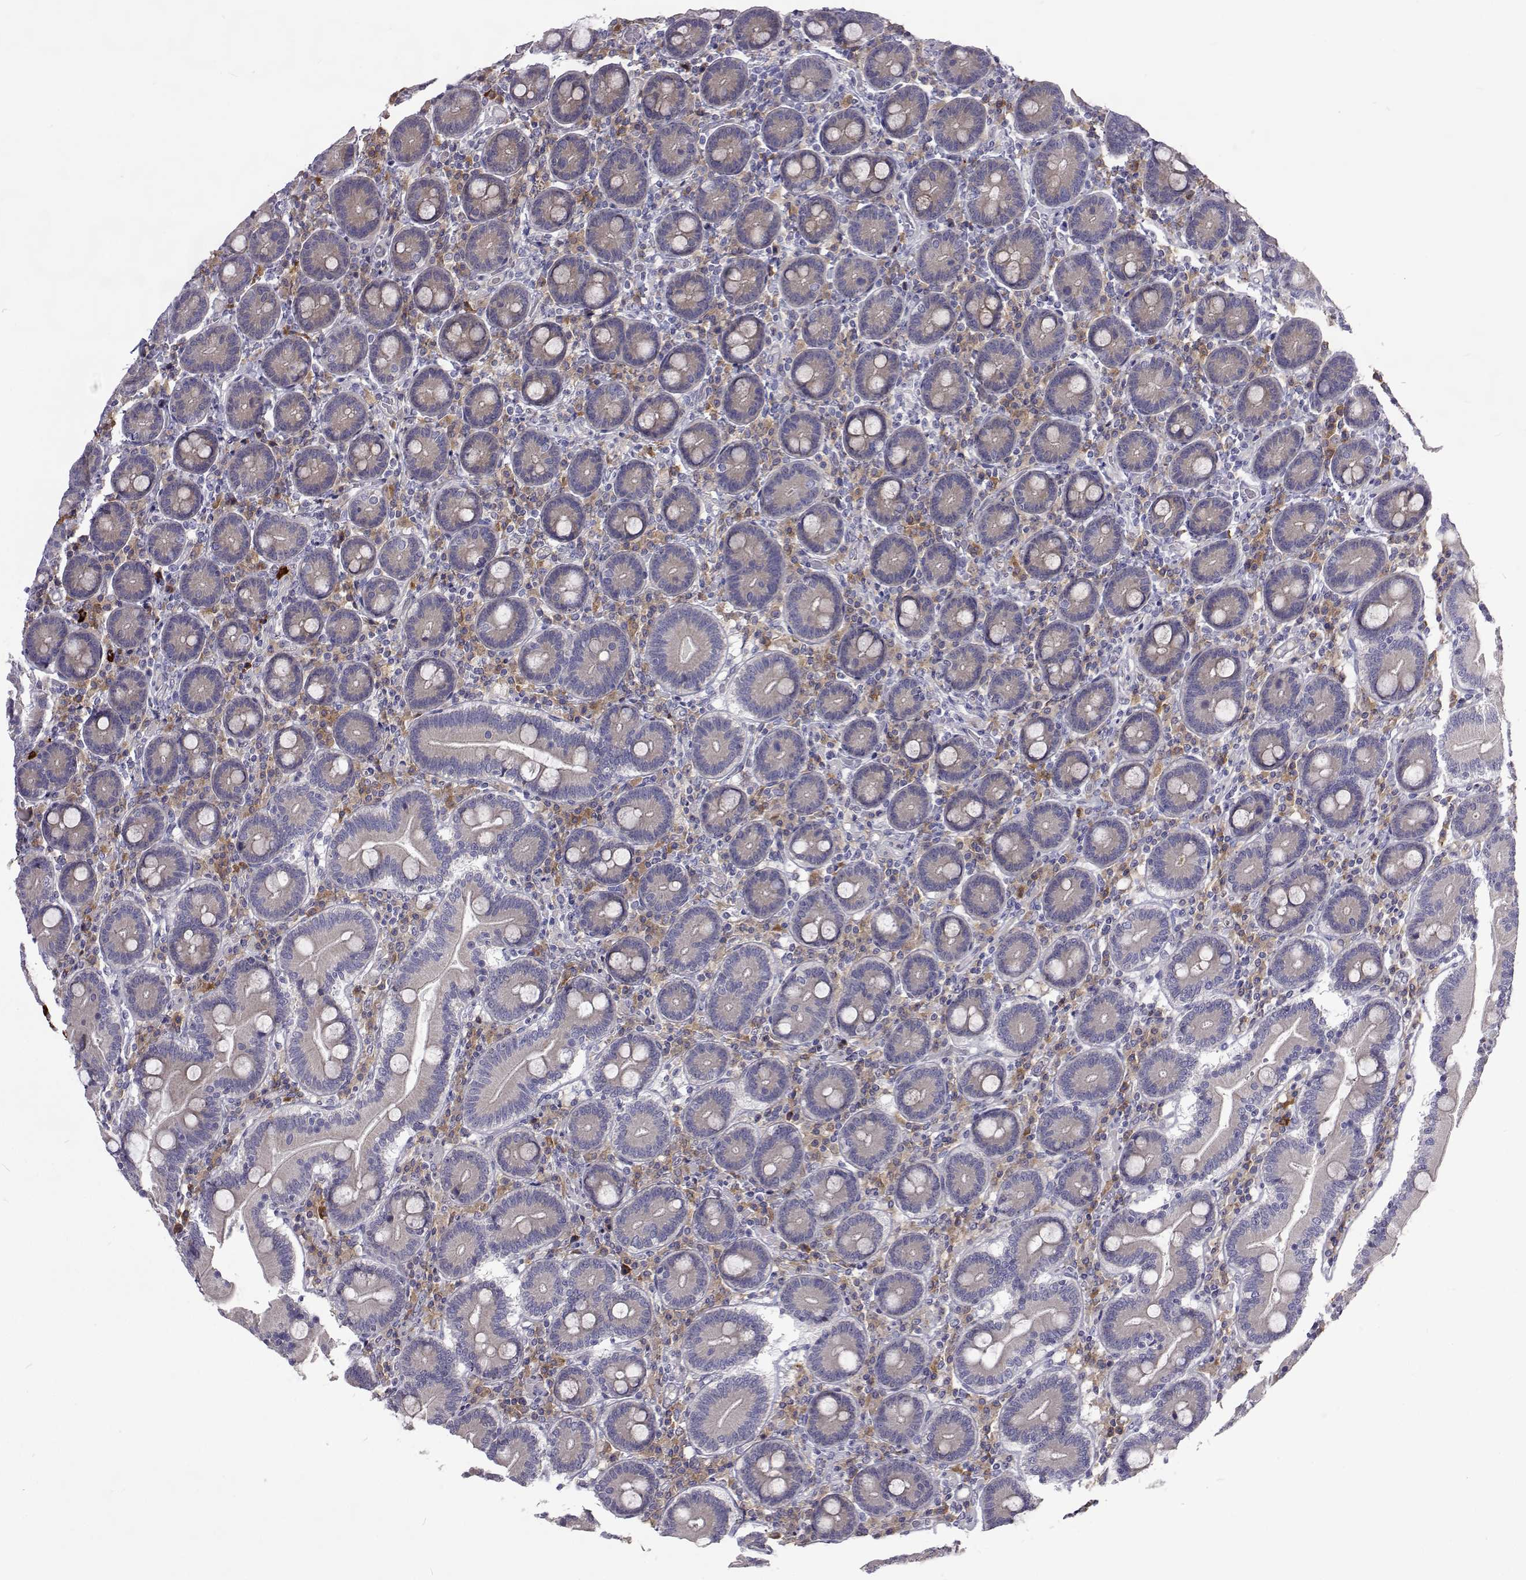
{"staining": {"intensity": "negative", "quantity": "none", "location": "none"}, "tissue": "duodenum", "cell_type": "Glandular cells", "image_type": "normal", "snomed": [{"axis": "morphology", "description": "Normal tissue, NOS"}, {"axis": "topography", "description": "Duodenum"}], "caption": "The image displays no significant staining in glandular cells of duodenum. The staining is performed using DAB brown chromogen with nuclei counter-stained in using hematoxylin.", "gene": "NPR3", "patient": {"sex": "female", "age": 62}}